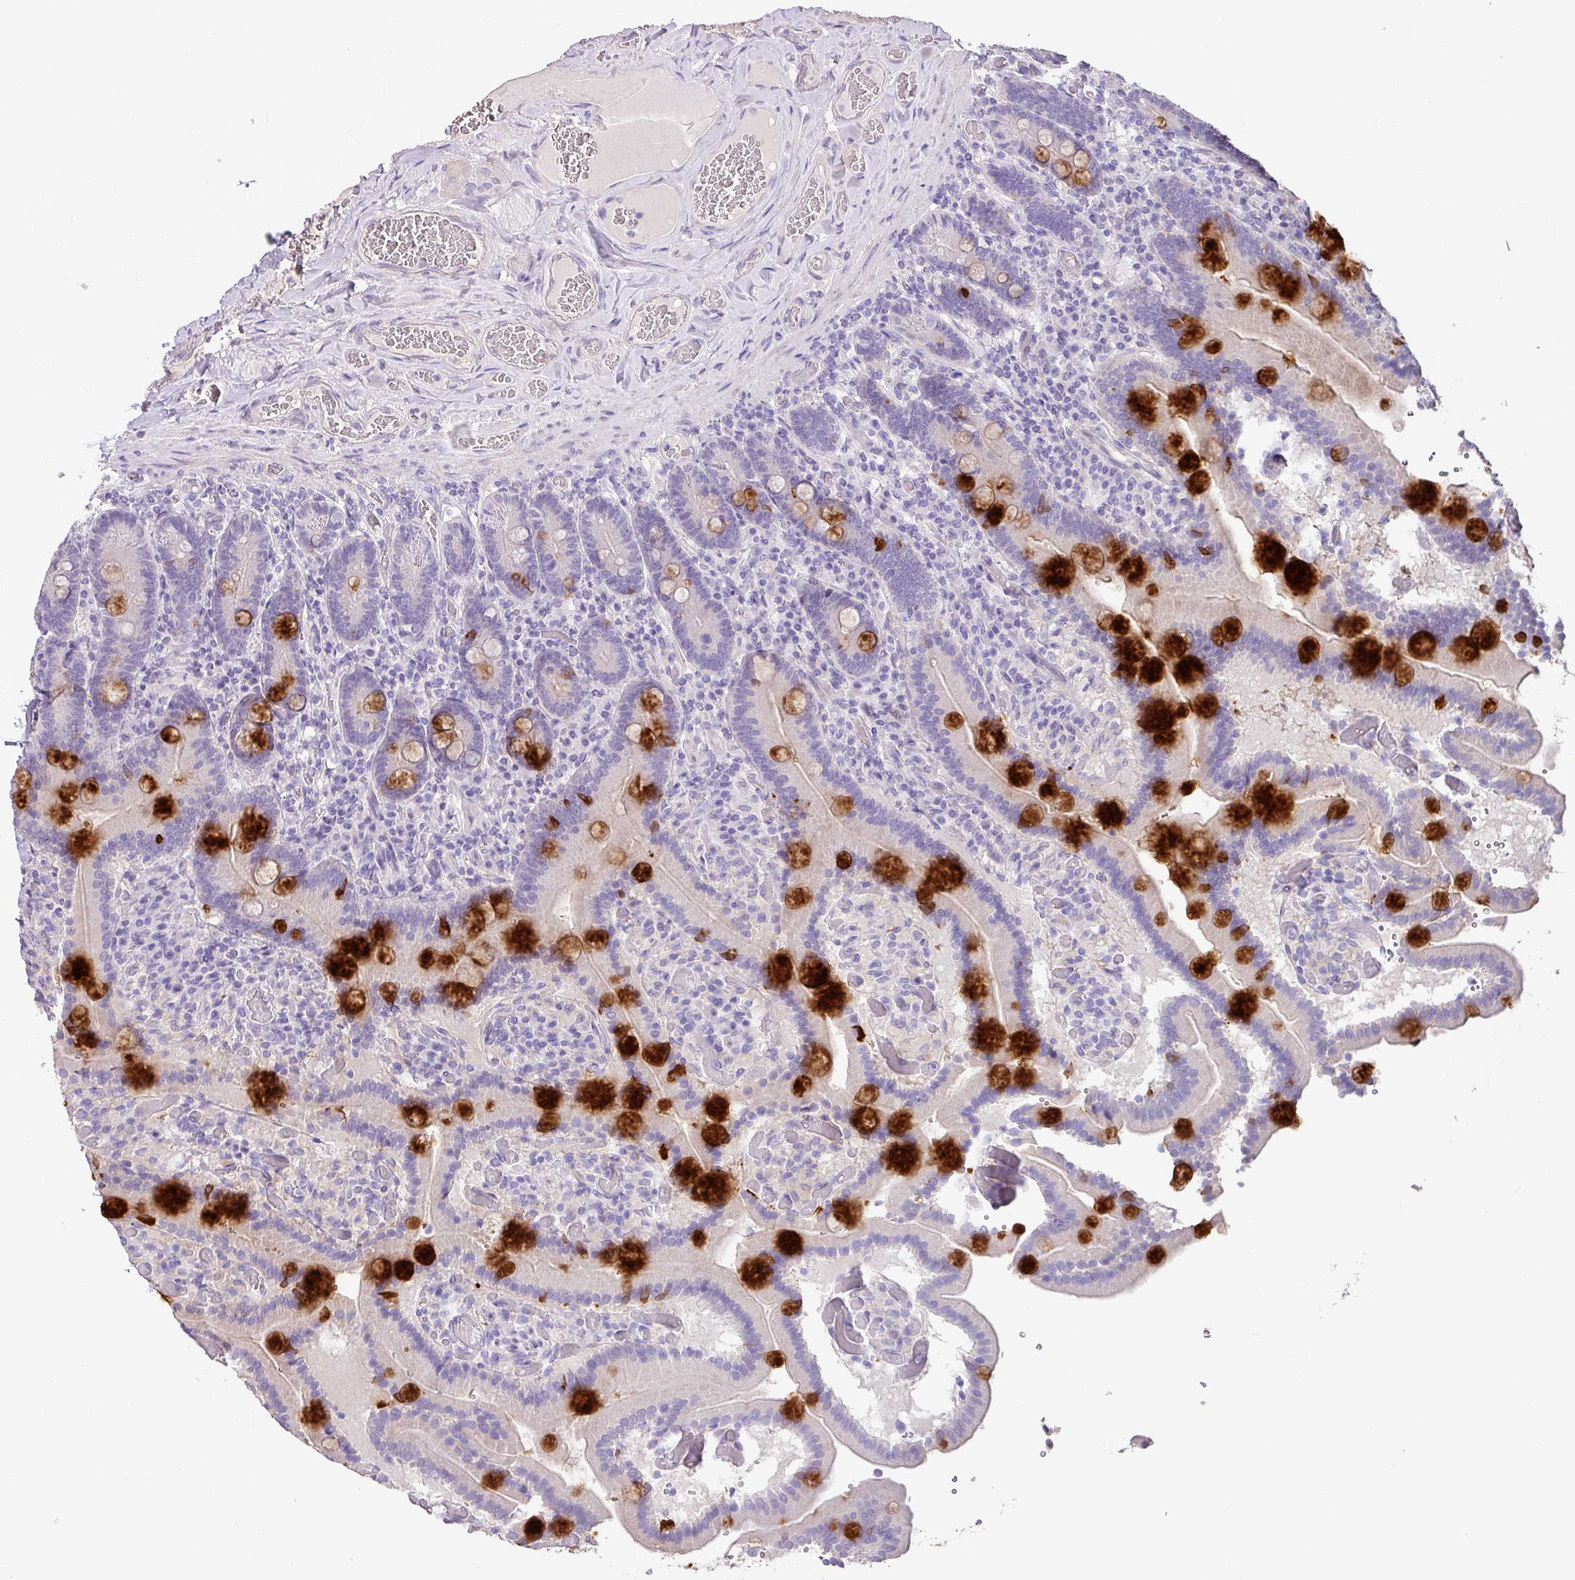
{"staining": {"intensity": "strong", "quantity": "25%-75%", "location": "cytoplasmic/membranous"}, "tissue": "duodenum", "cell_type": "Glandular cells", "image_type": "normal", "snomed": [{"axis": "morphology", "description": "Normal tissue, NOS"}, {"axis": "topography", "description": "Duodenum"}], "caption": "Immunohistochemical staining of benign human duodenum demonstrates high levels of strong cytoplasmic/membranous staining in about 25%-75% of glandular cells.", "gene": "ZG16", "patient": {"sex": "female", "age": 62}}